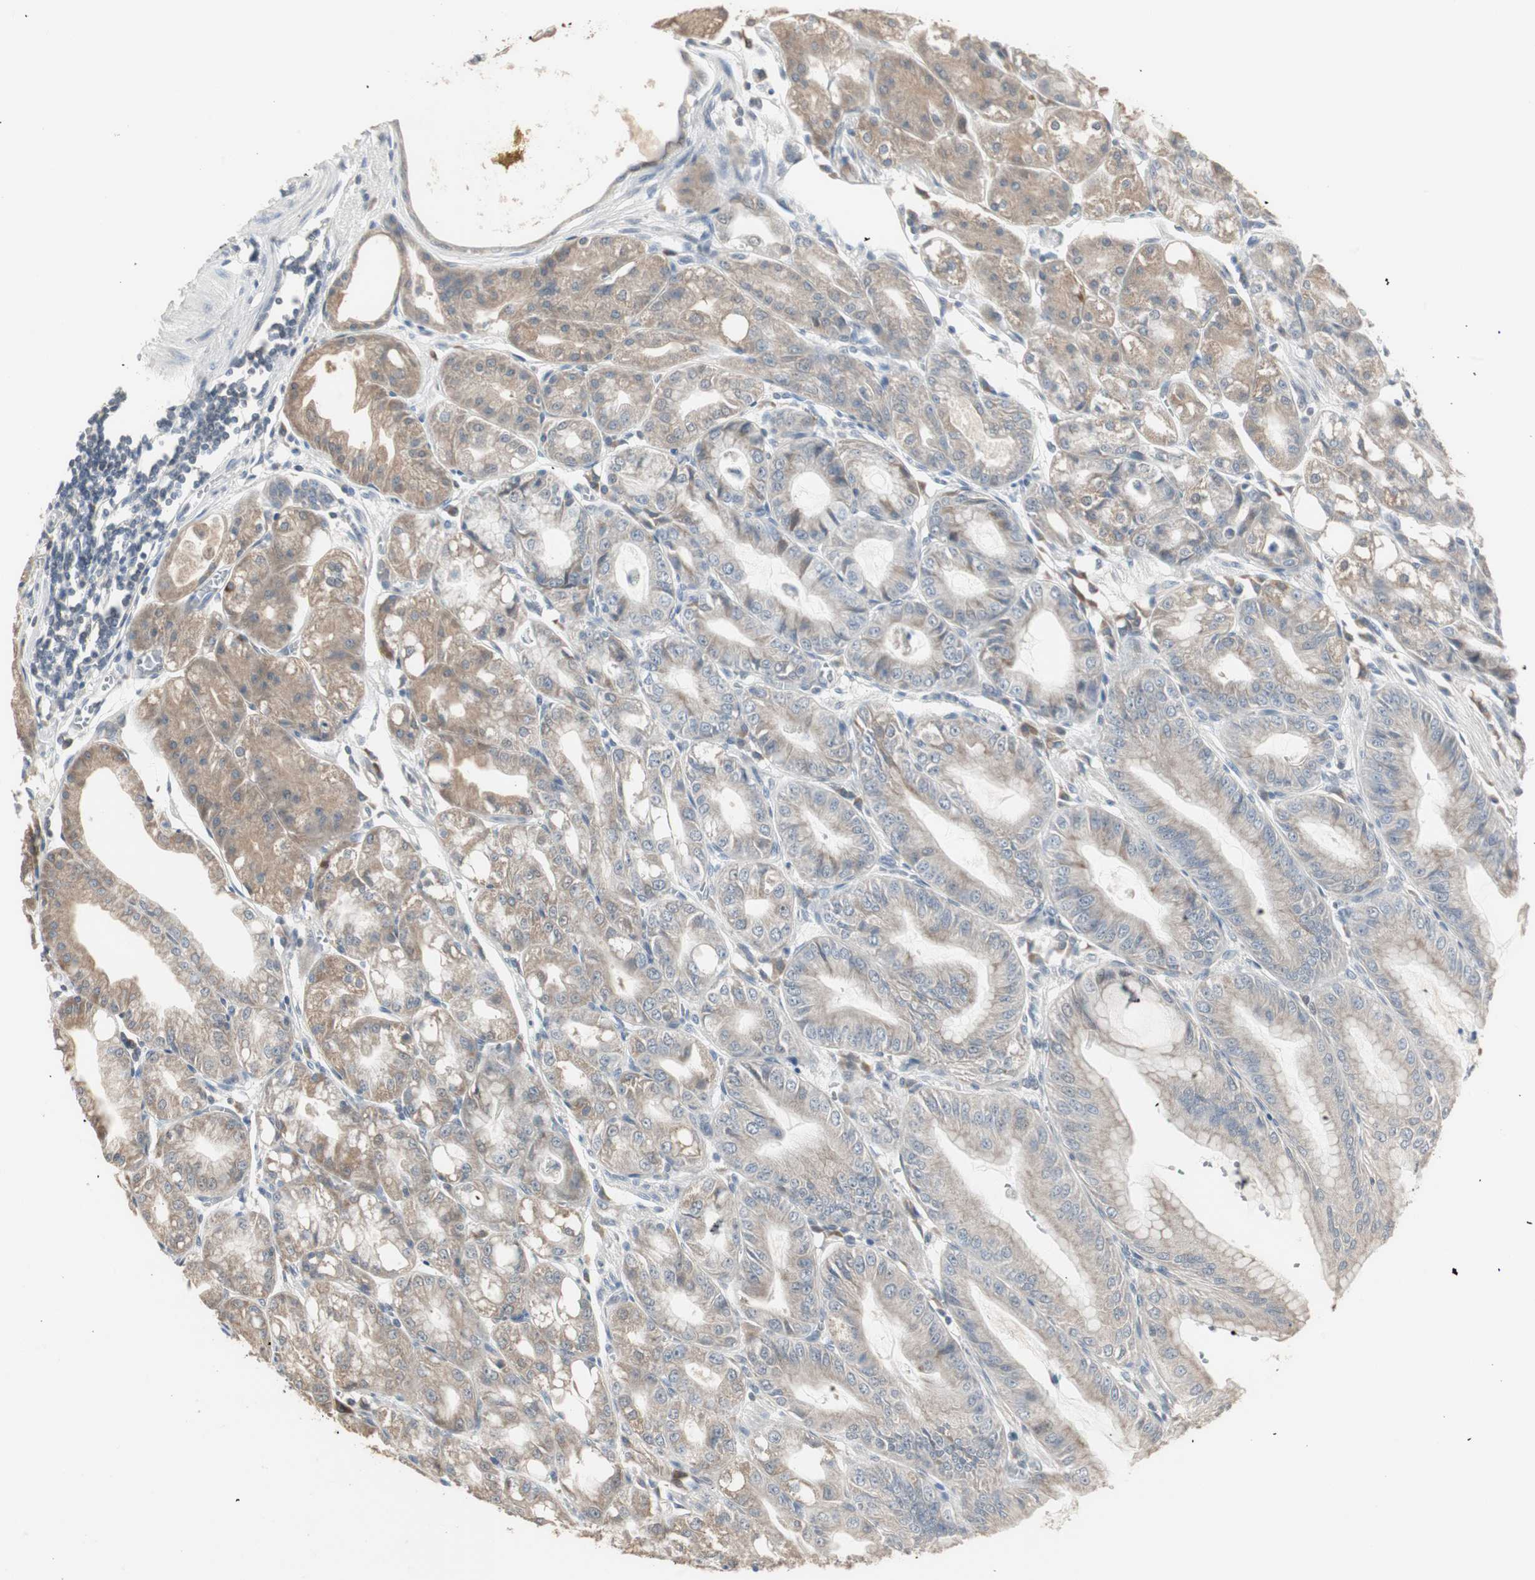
{"staining": {"intensity": "moderate", "quantity": "25%-75%", "location": "cytoplasmic/membranous"}, "tissue": "stomach", "cell_type": "Glandular cells", "image_type": "normal", "snomed": [{"axis": "morphology", "description": "Normal tissue, NOS"}, {"axis": "topography", "description": "Stomach, lower"}], "caption": "Stomach stained for a protein exhibits moderate cytoplasmic/membranous positivity in glandular cells. The staining was performed using DAB, with brown indicating positive protein expression. Nuclei are stained blue with hematoxylin.", "gene": "PDZK1", "patient": {"sex": "male", "age": 71}}